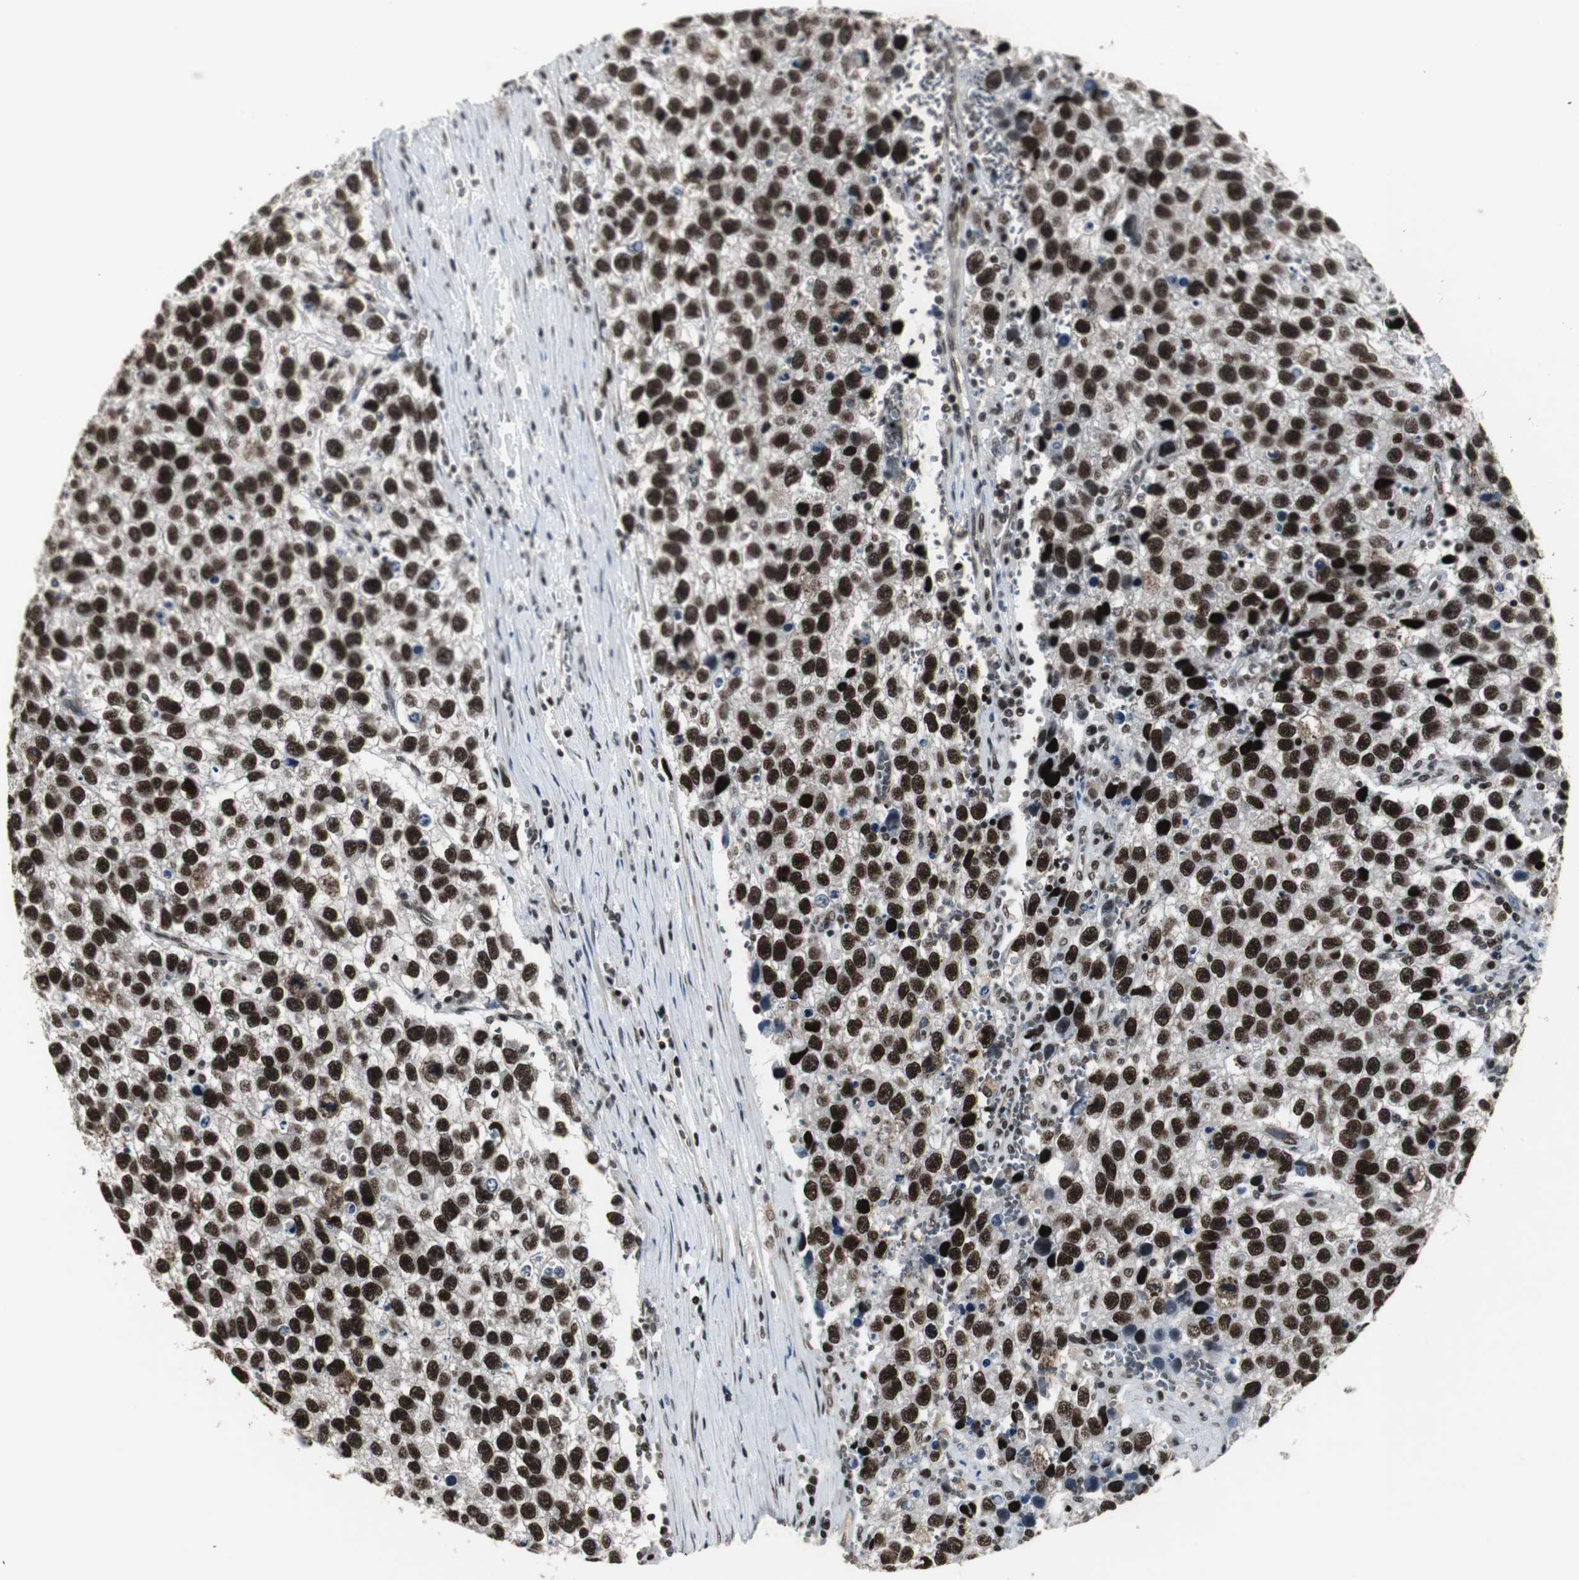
{"staining": {"intensity": "strong", "quantity": ">75%", "location": "nuclear"}, "tissue": "testis cancer", "cell_type": "Tumor cells", "image_type": "cancer", "snomed": [{"axis": "morphology", "description": "Seminoma, NOS"}, {"axis": "topography", "description": "Testis"}], "caption": "About >75% of tumor cells in testis cancer (seminoma) display strong nuclear protein staining as visualized by brown immunohistochemical staining.", "gene": "TAF5", "patient": {"sex": "male", "age": 33}}